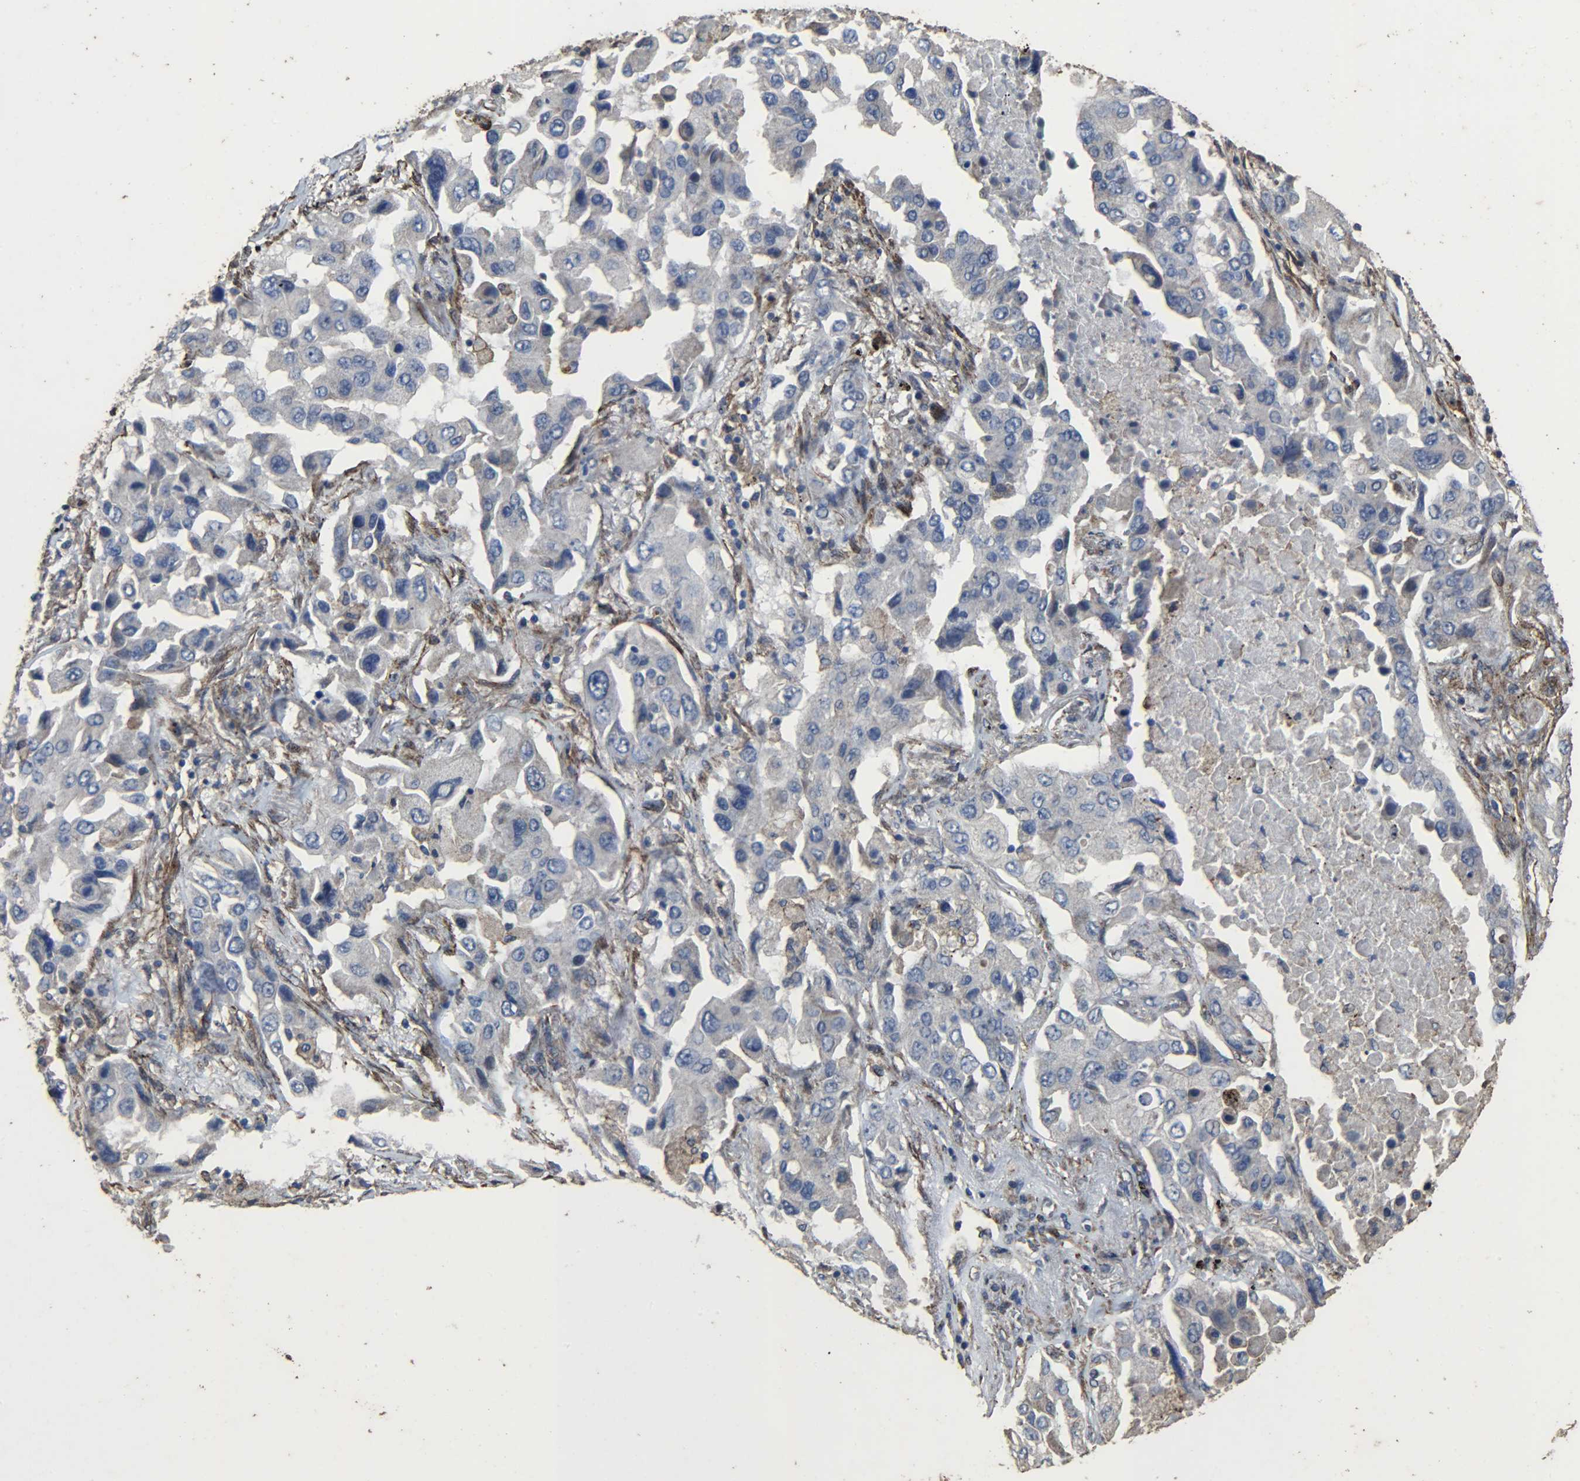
{"staining": {"intensity": "negative", "quantity": "none", "location": "none"}, "tissue": "lung cancer", "cell_type": "Tumor cells", "image_type": "cancer", "snomed": [{"axis": "morphology", "description": "Adenocarcinoma, NOS"}, {"axis": "topography", "description": "Lung"}], "caption": "A micrograph of lung cancer (adenocarcinoma) stained for a protein demonstrates no brown staining in tumor cells.", "gene": "TPM4", "patient": {"sex": "female", "age": 65}}